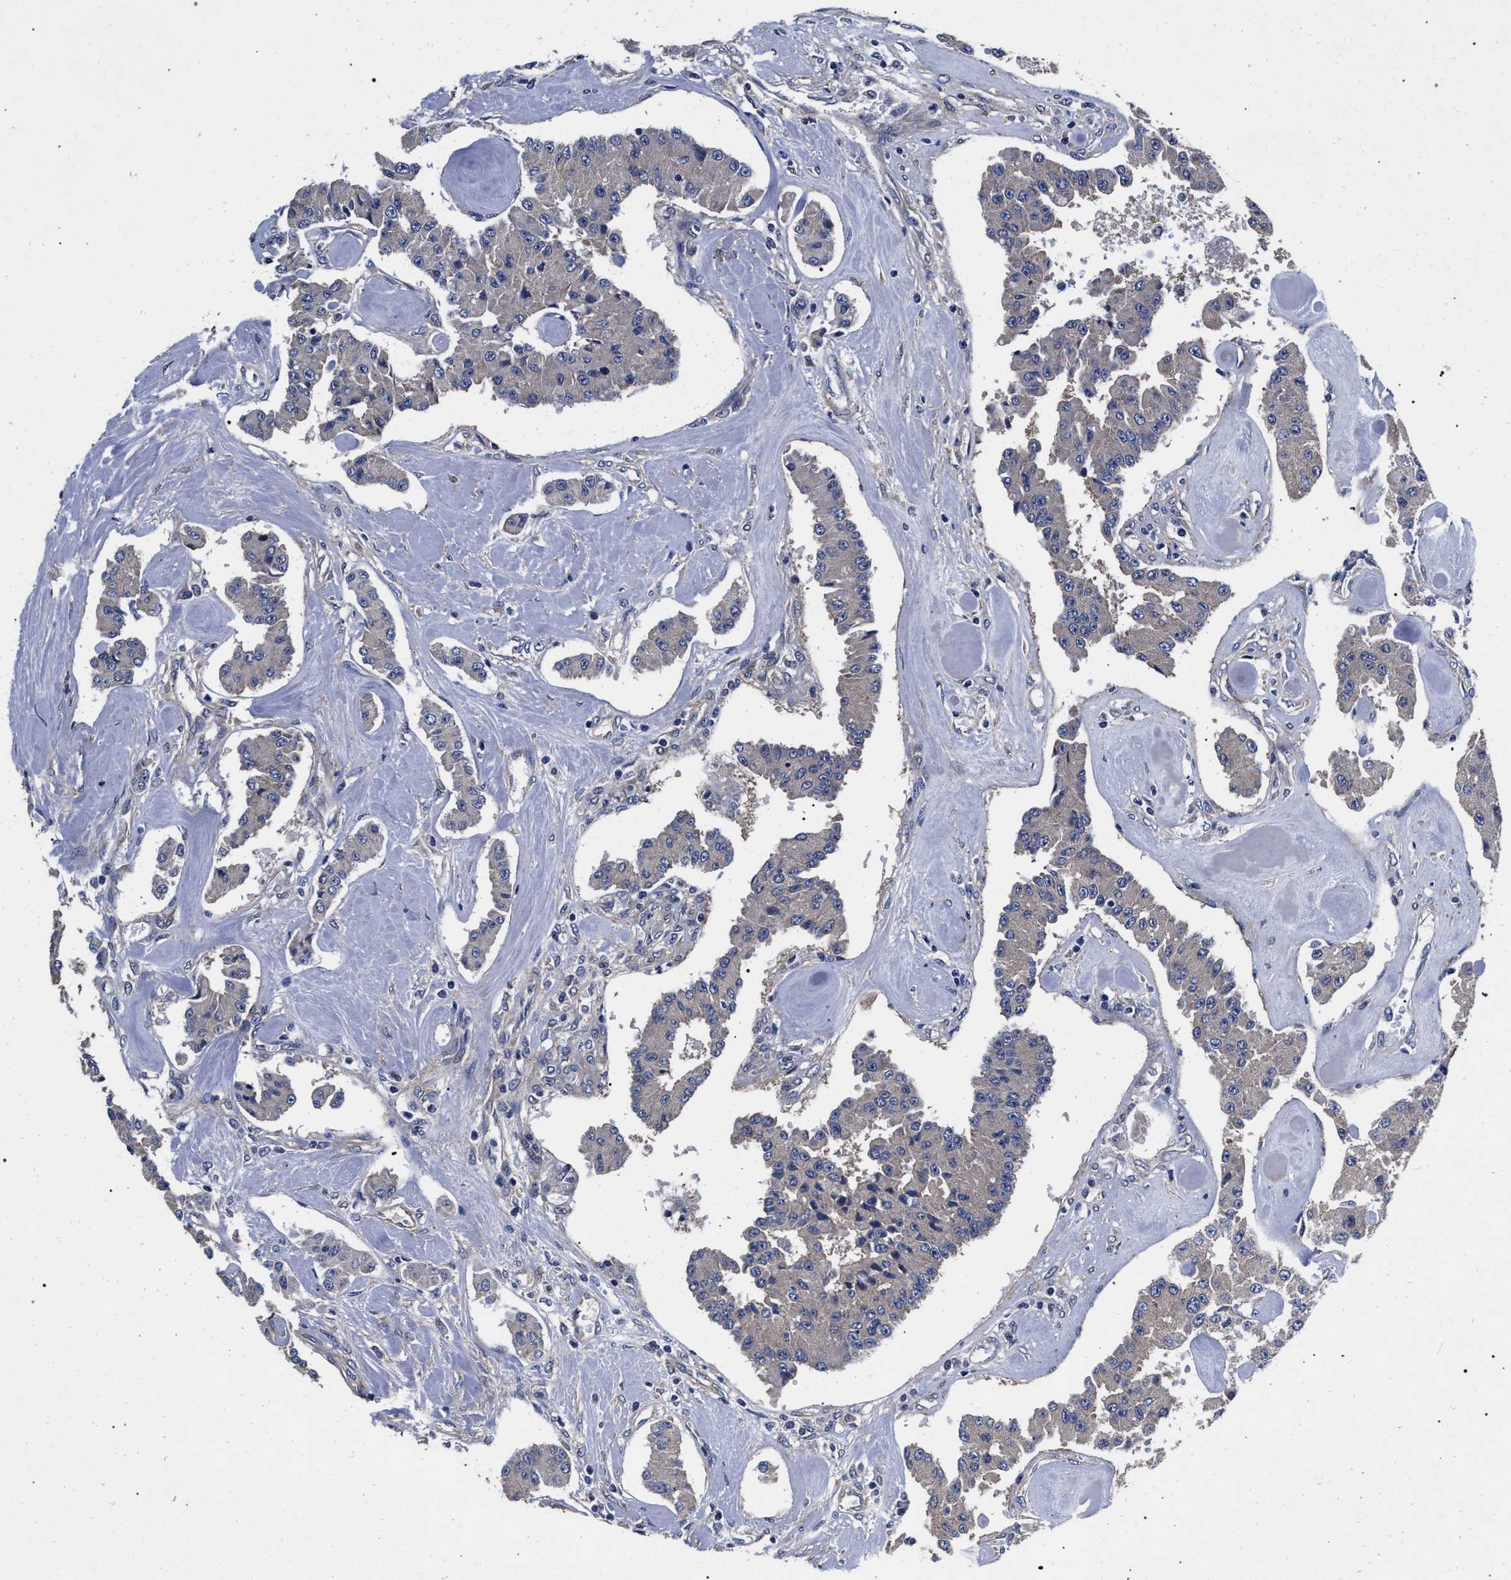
{"staining": {"intensity": "weak", "quantity": "<25%", "location": "cytoplasmic/membranous"}, "tissue": "carcinoid", "cell_type": "Tumor cells", "image_type": "cancer", "snomed": [{"axis": "morphology", "description": "Carcinoid, malignant, NOS"}, {"axis": "topography", "description": "Pancreas"}], "caption": "This micrograph is of malignant carcinoid stained with IHC to label a protein in brown with the nuclei are counter-stained blue. There is no expression in tumor cells. (Brightfield microscopy of DAB immunohistochemistry at high magnification).", "gene": "CFAP95", "patient": {"sex": "male", "age": 41}}